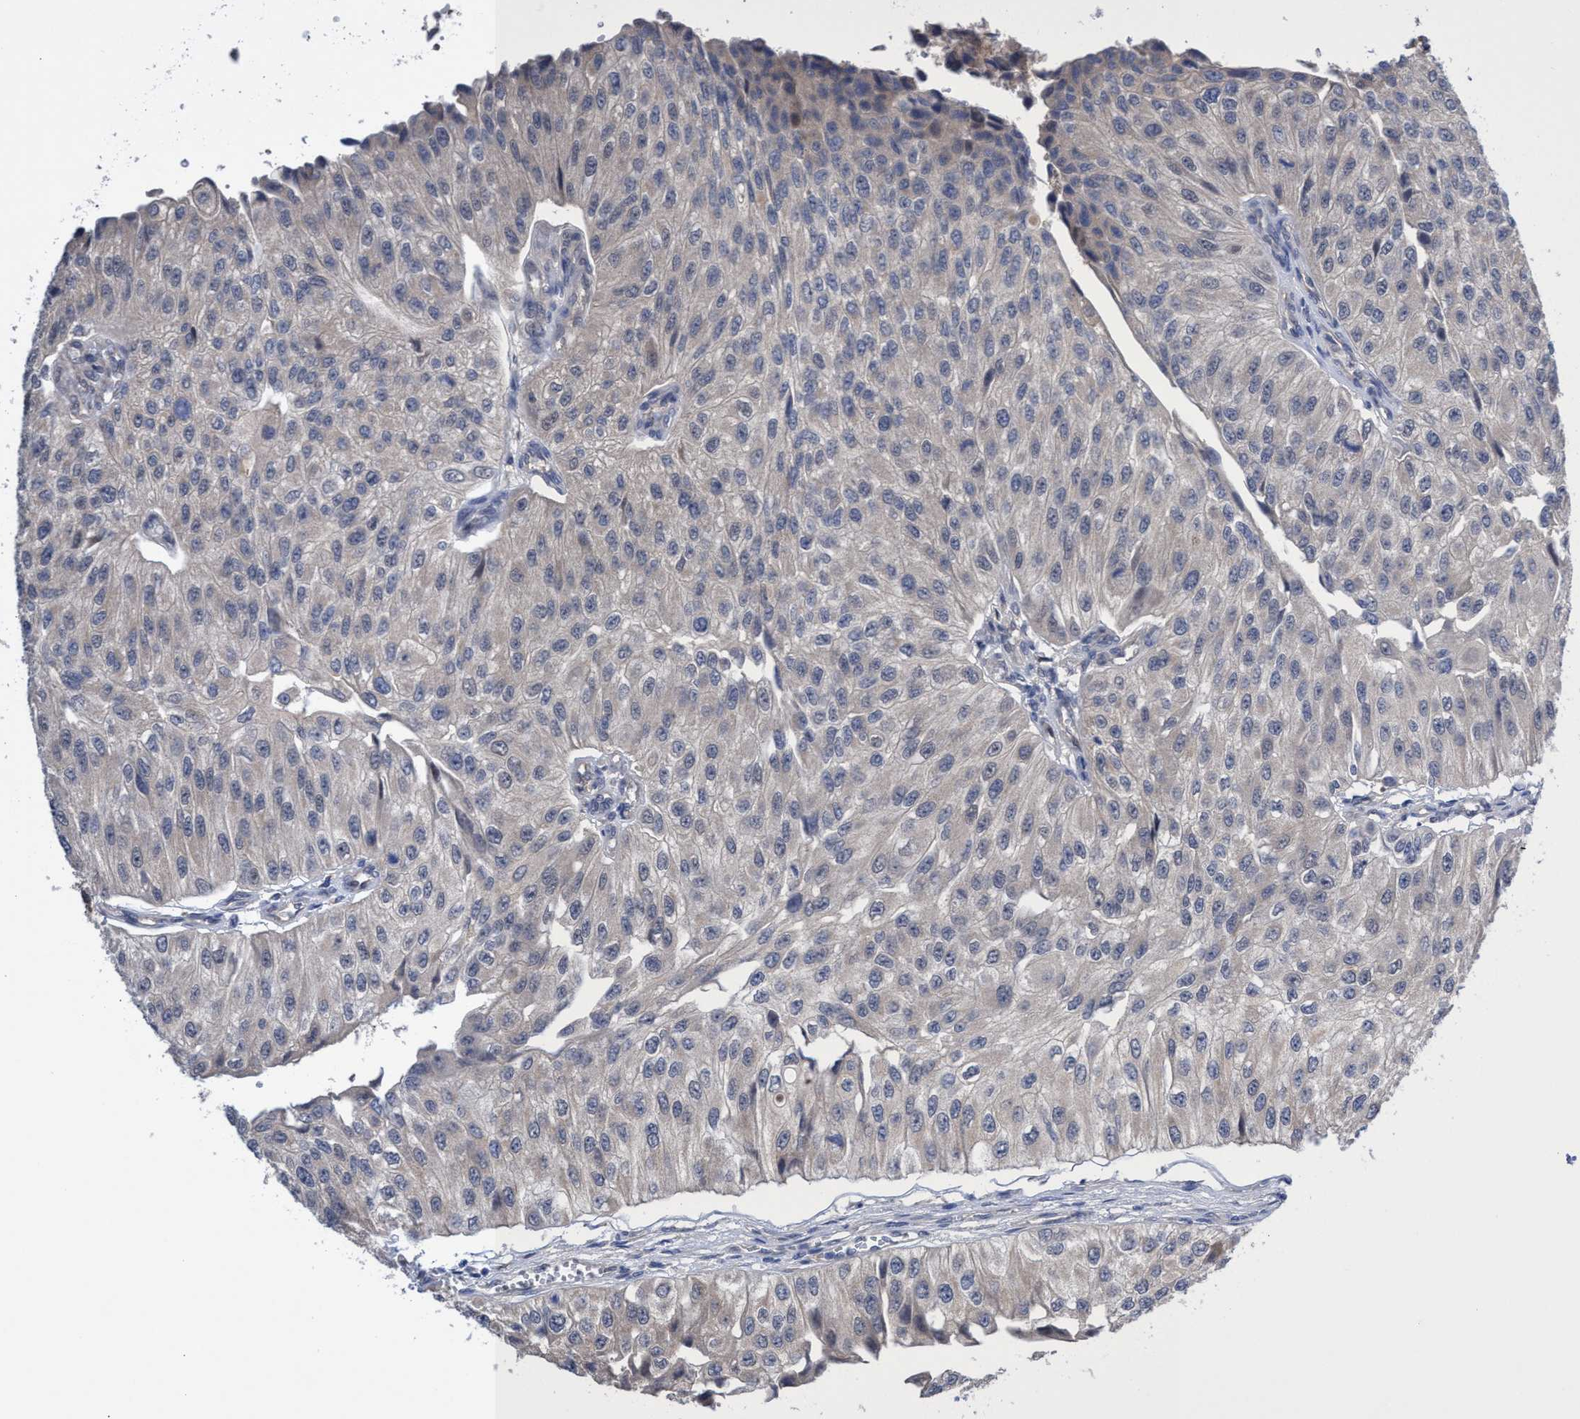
{"staining": {"intensity": "negative", "quantity": "none", "location": "none"}, "tissue": "urothelial cancer", "cell_type": "Tumor cells", "image_type": "cancer", "snomed": [{"axis": "morphology", "description": "Urothelial carcinoma, High grade"}, {"axis": "topography", "description": "Kidney"}, {"axis": "topography", "description": "Urinary bladder"}], "caption": "High-grade urothelial carcinoma was stained to show a protein in brown. There is no significant positivity in tumor cells.", "gene": "SVEP1", "patient": {"sex": "male", "age": 77}}